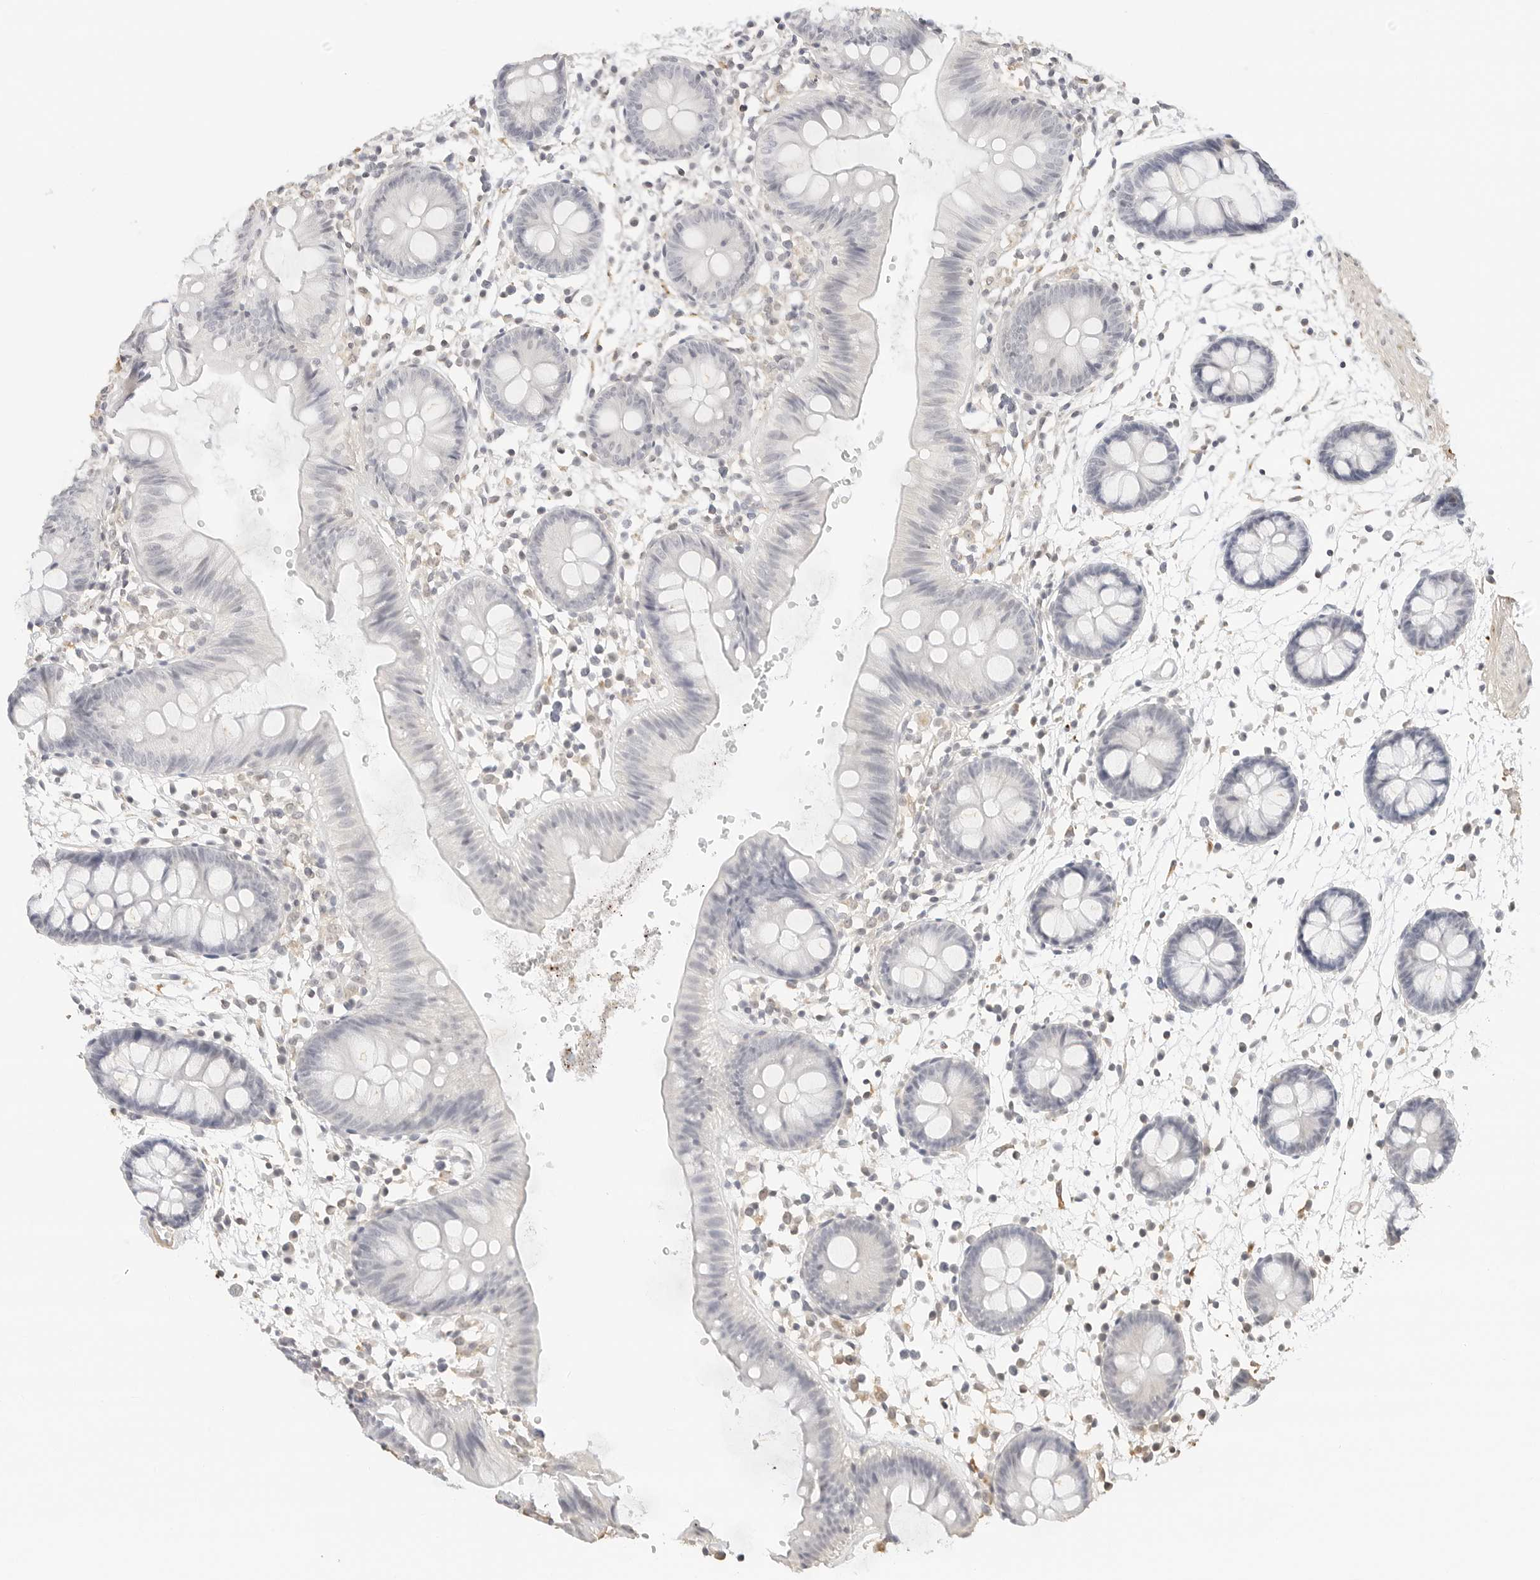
{"staining": {"intensity": "negative", "quantity": "none", "location": "none"}, "tissue": "colon", "cell_type": "Endothelial cells", "image_type": "normal", "snomed": [{"axis": "morphology", "description": "Normal tissue, NOS"}, {"axis": "topography", "description": "Colon"}], "caption": "Immunohistochemistry (IHC) of normal colon demonstrates no staining in endothelial cells.", "gene": "PCDH19", "patient": {"sex": "male", "age": 56}}